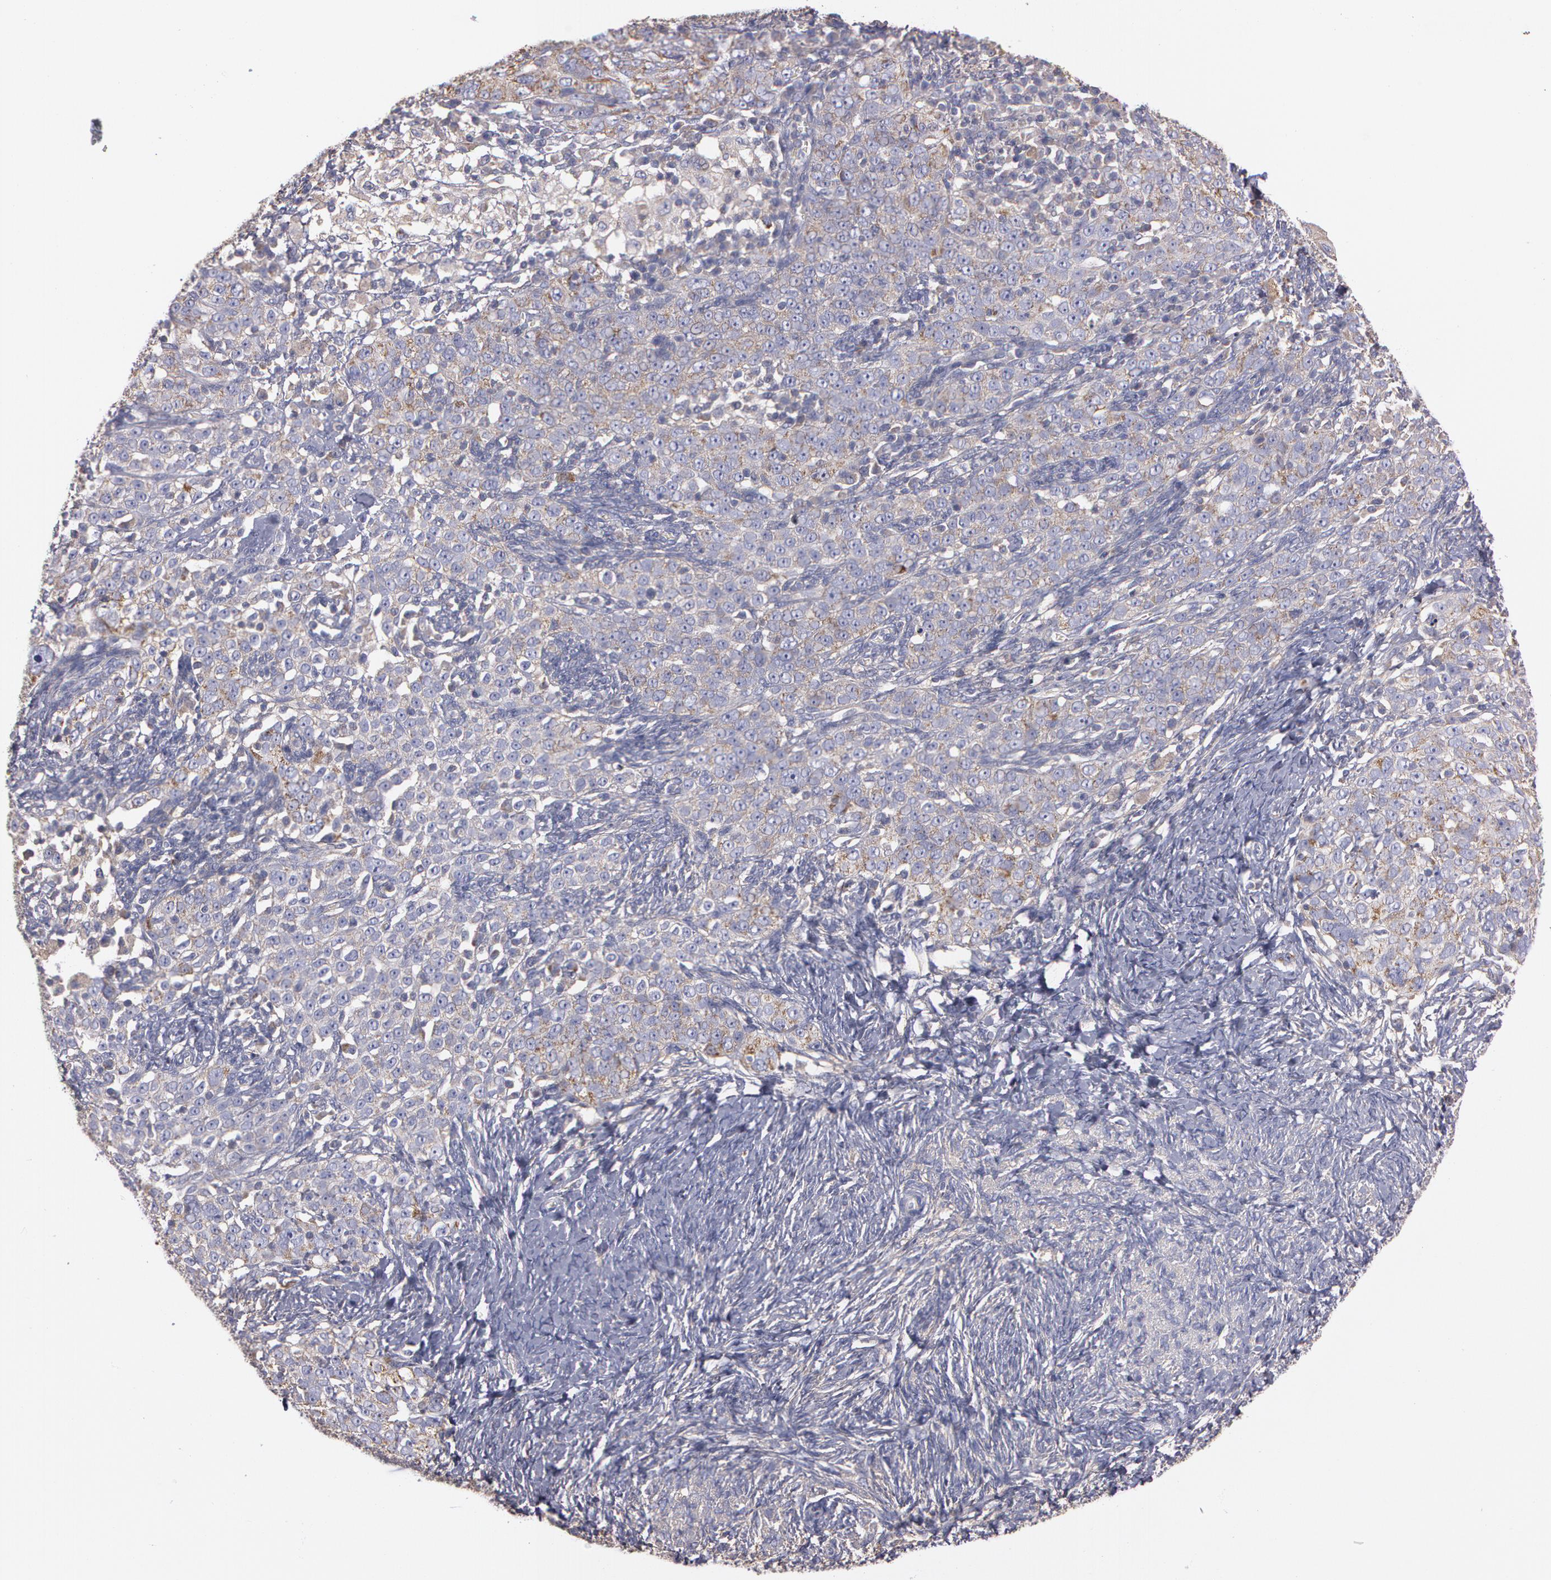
{"staining": {"intensity": "weak", "quantity": "<25%", "location": "cytoplasmic/membranous"}, "tissue": "ovarian cancer", "cell_type": "Tumor cells", "image_type": "cancer", "snomed": [{"axis": "morphology", "description": "Normal tissue, NOS"}, {"axis": "morphology", "description": "Cystadenocarcinoma, serous, NOS"}, {"axis": "topography", "description": "Ovary"}], "caption": "The micrograph displays no significant positivity in tumor cells of ovarian cancer.", "gene": "NEK9", "patient": {"sex": "female", "age": 62}}